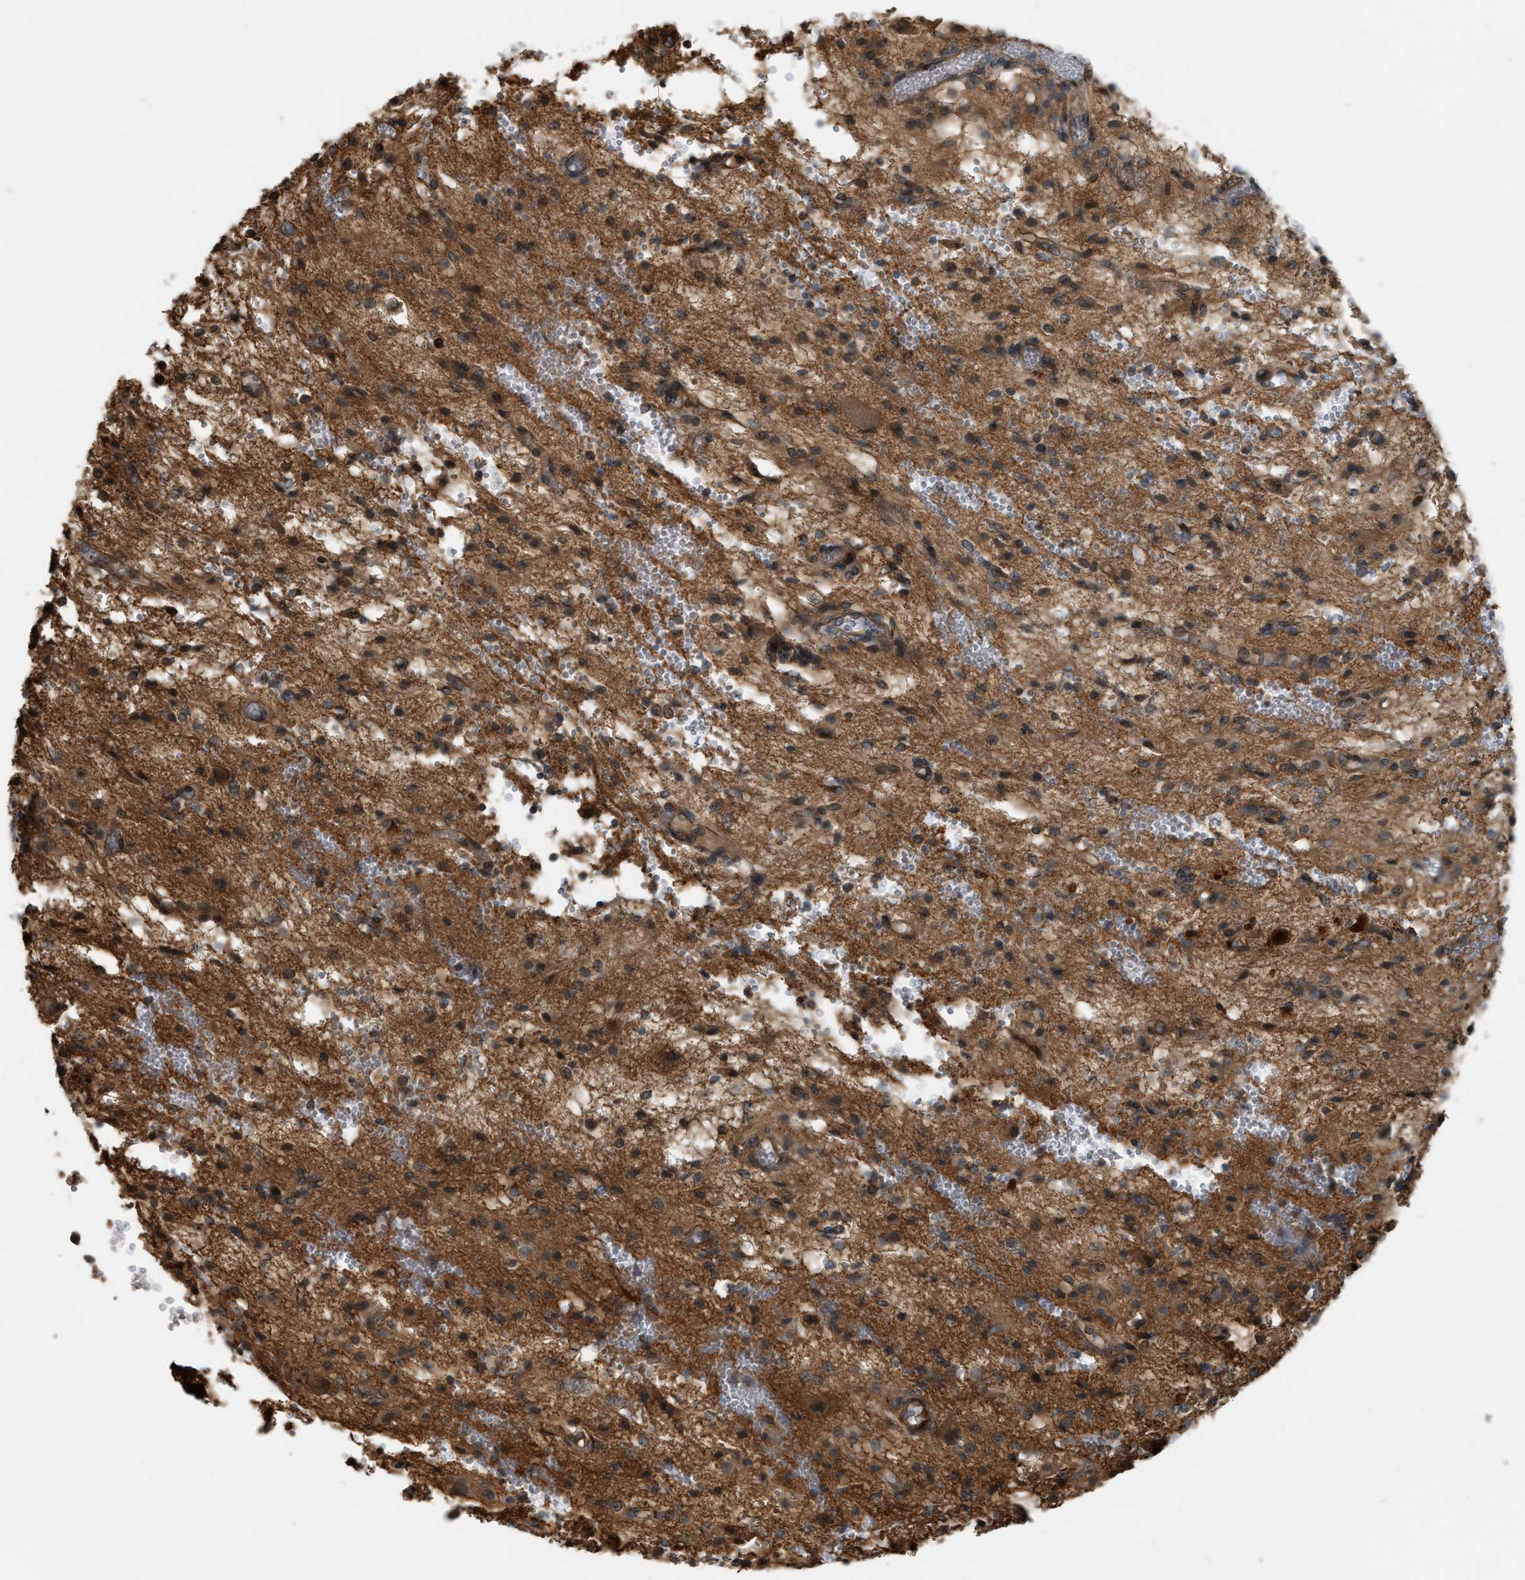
{"staining": {"intensity": "moderate", "quantity": ">75%", "location": "cytoplasmic/membranous"}, "tissue": "glioma", "cell_type": "Tumor cells", "image_type": "cancer", "snomed": [{"axis": "morphology", "description": "Glioma, malignant, High grade"}, {"axis": "topography", "description": "Brain"}], "caption": "An image showing moderate cytoplasmic/membranous expression in about >75% of tumor cells in malignant high-grade glioma, as visualized by brown immunohistochemical staining.", "gene": "BAIAP2L1", "patient": {"sex": "female", "age": 59}}